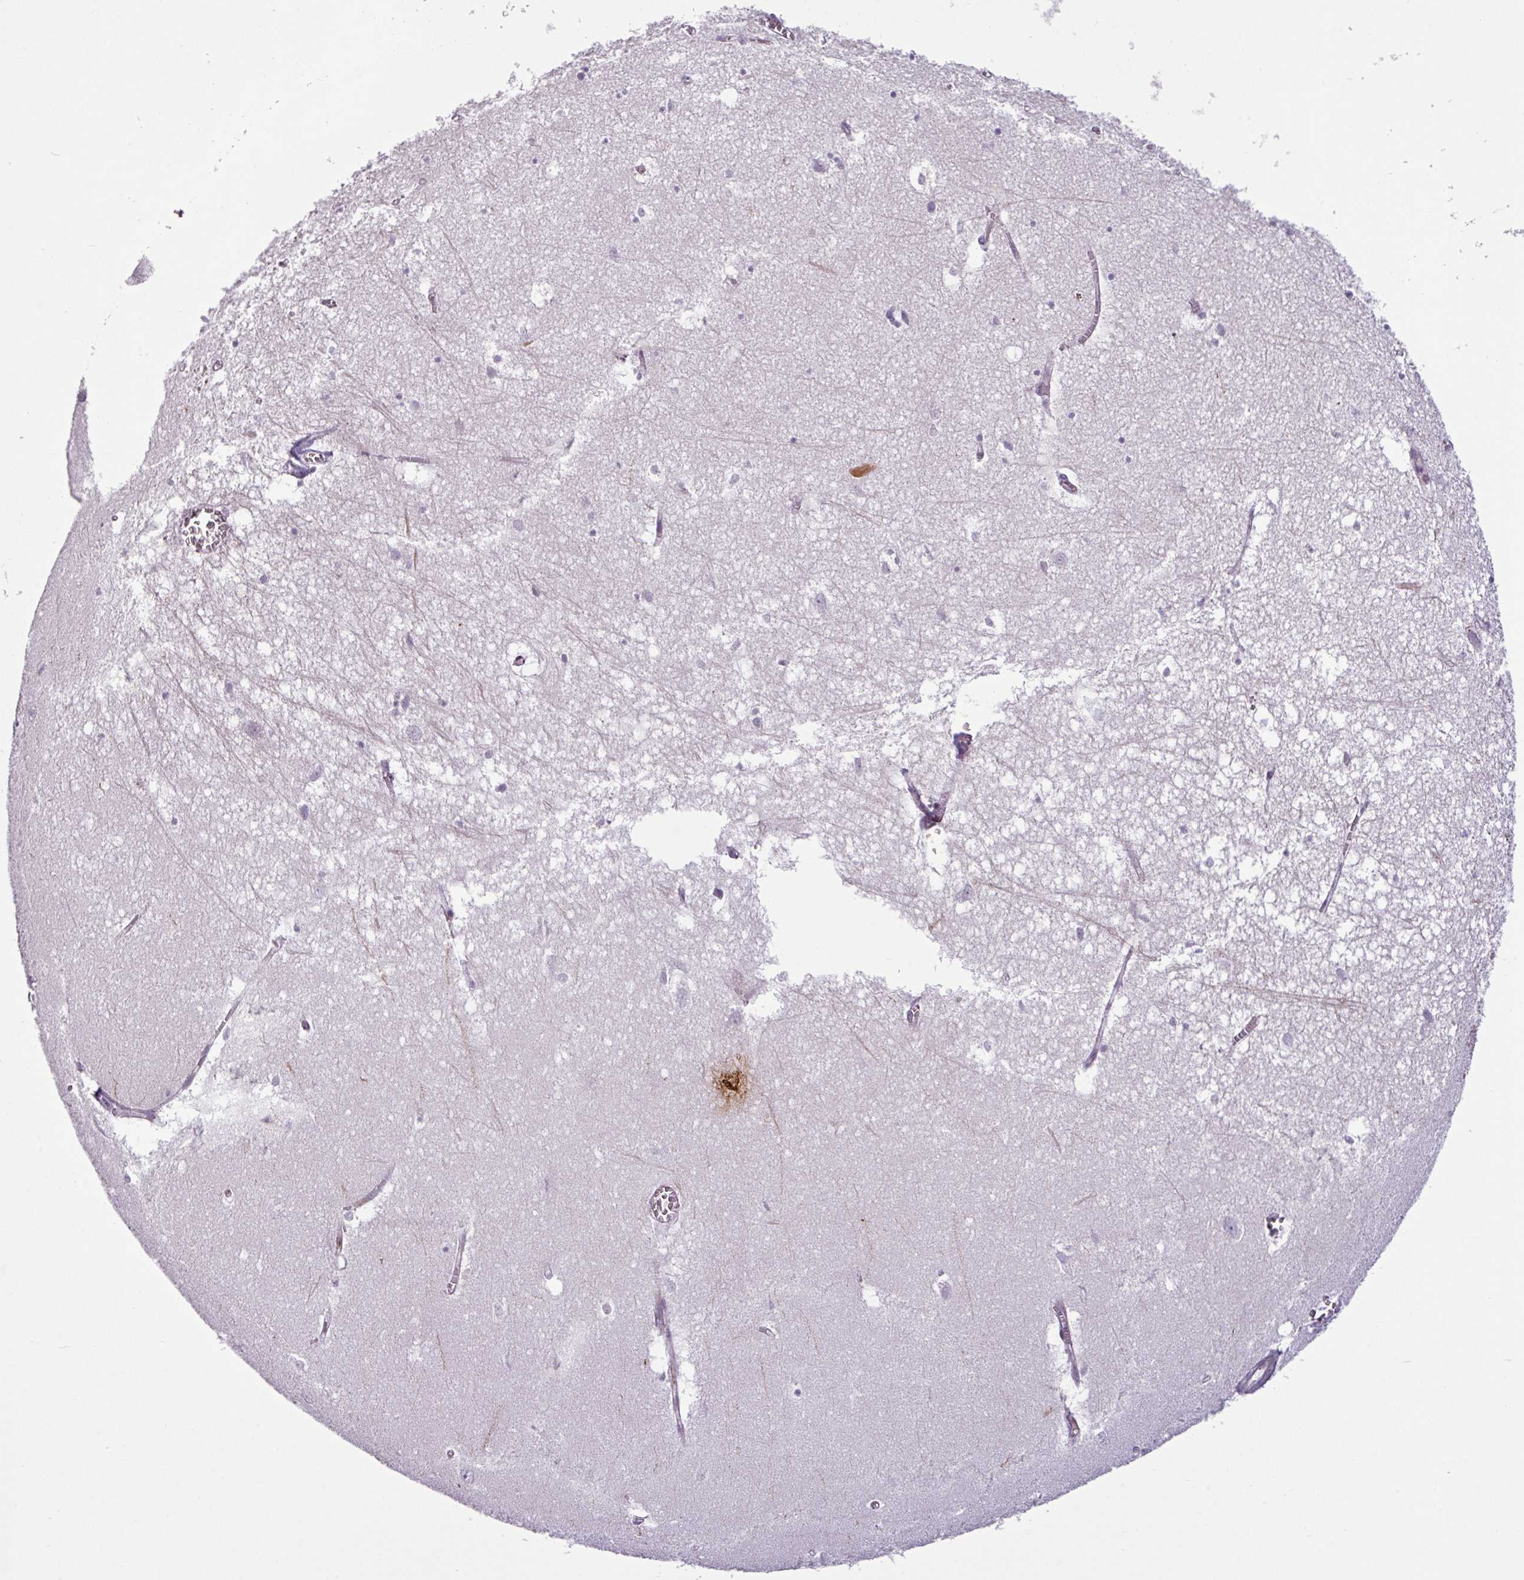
{"staining": {"intensity": "negative", "quantity": "none", "location": "none"}, "tissue": "hippocampus", "cell_type": "Glial cells", "image_type": "normal", "snomed": [{"axis": "morphology", "description": "Normal tissue, NOS"}, {"axis": "topography", "description": "Hippocampus"}], "caption": "High power microscopy image of an IHC image of benign hippocampus, revealing no significant expression in glial cells. The staining was performed using DAB to visualize the protein expression in brown, while the nuclei were stained in blue with hematoxylin (Magnification: 20x).", "gene": "TOR1AIP2", "patient": {"sex": "female", "age": 64}}